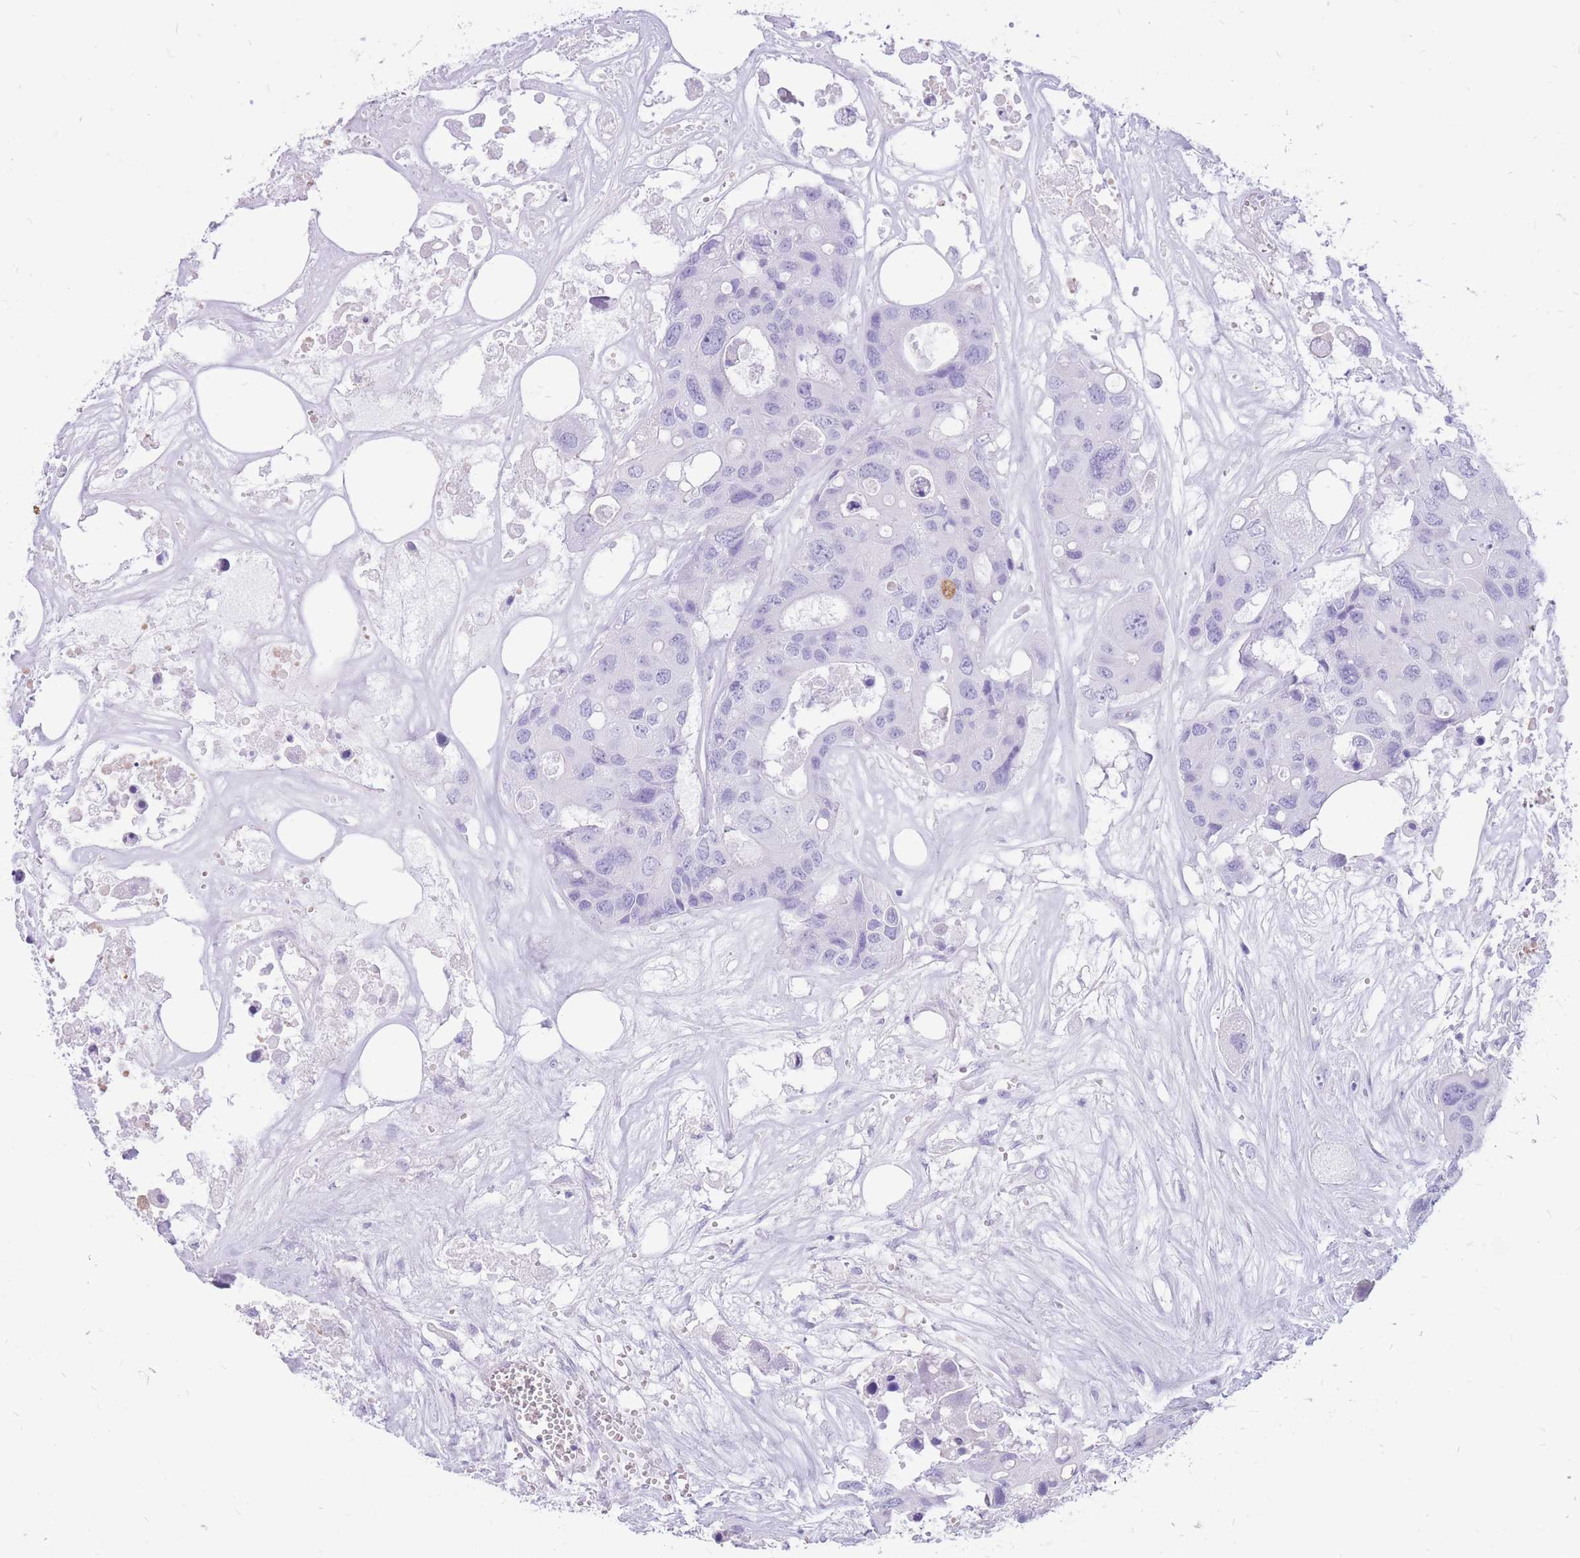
{"staining": {"intensity": "negative", "quantity": "none", "location": "none"}, "tissue": "colorectal cancer", "cell_type": "Tumor cells", "image_type": "cancer", "snomed": [{"axis": "morphology", "description": "Adenocarcinoma, NOS"}, {"axis": "topography", "description": "Colon"}], "caption": "A micrograph of human colorectal cancer is negative for staining in tumor cells.", "gene": "CYP21A2", "patient": {"sex": "male", "age": 77}}